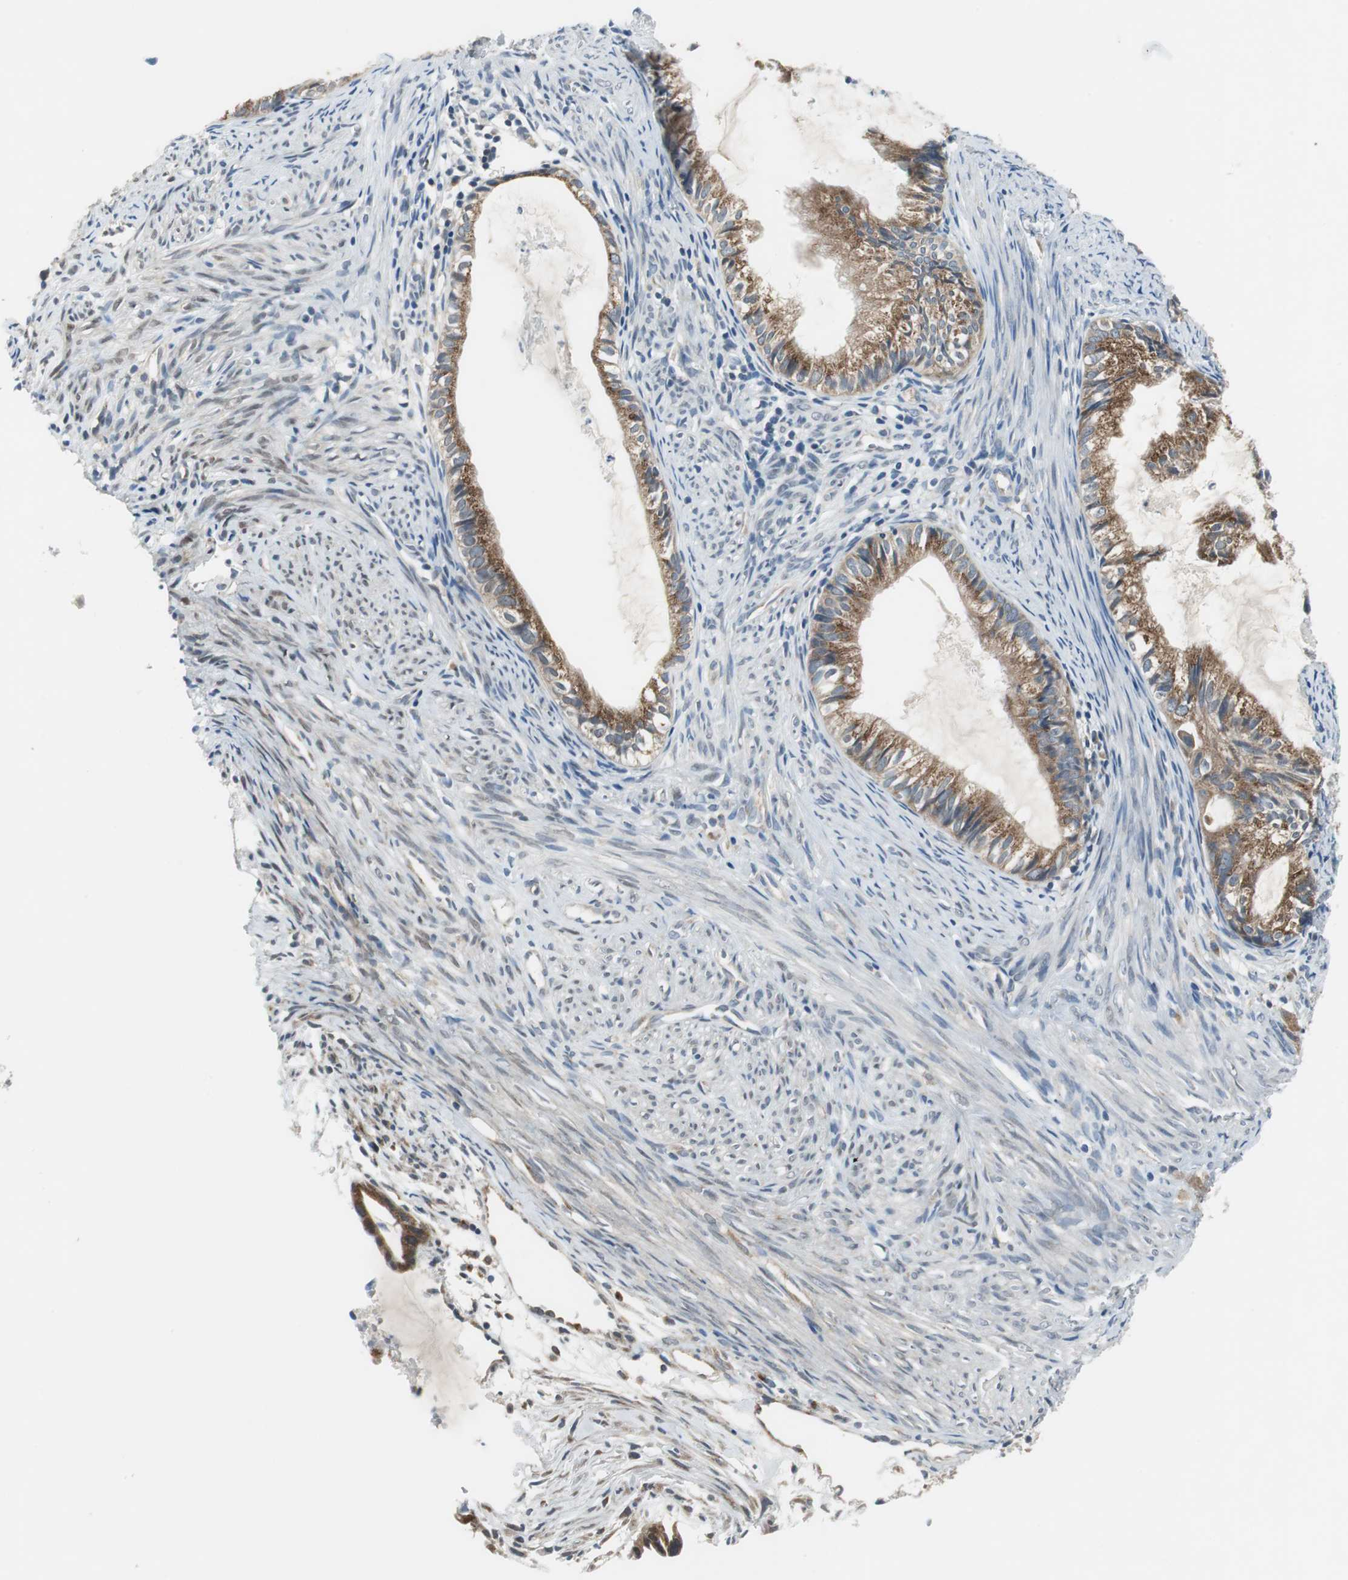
{"staining": {"intensity": "strong", "quantity": ">75%", "location": "cytoplasmic/membranous"}, "tissue": "cervical cancer", "cell_type": "Tumor cells", "image_type": "cancer", "snomed": [{"axis": "morphology", "description": "Normal tissue, NOS"}, {"axis": "morphology", "description": "Adenocarcinoma, NOS"}, {"axis": "topography", "description": "Cervix"}, {"axis": "topography", "description": "Endometrium"}], "caption": "An image of adenocarcinoma (cervical) stained for a protein exhibits strong cytoplasmic/membranous brown staining in tumor cells.", "gene": "PLAA", "patient": {"sex": "female", "age": 86}}